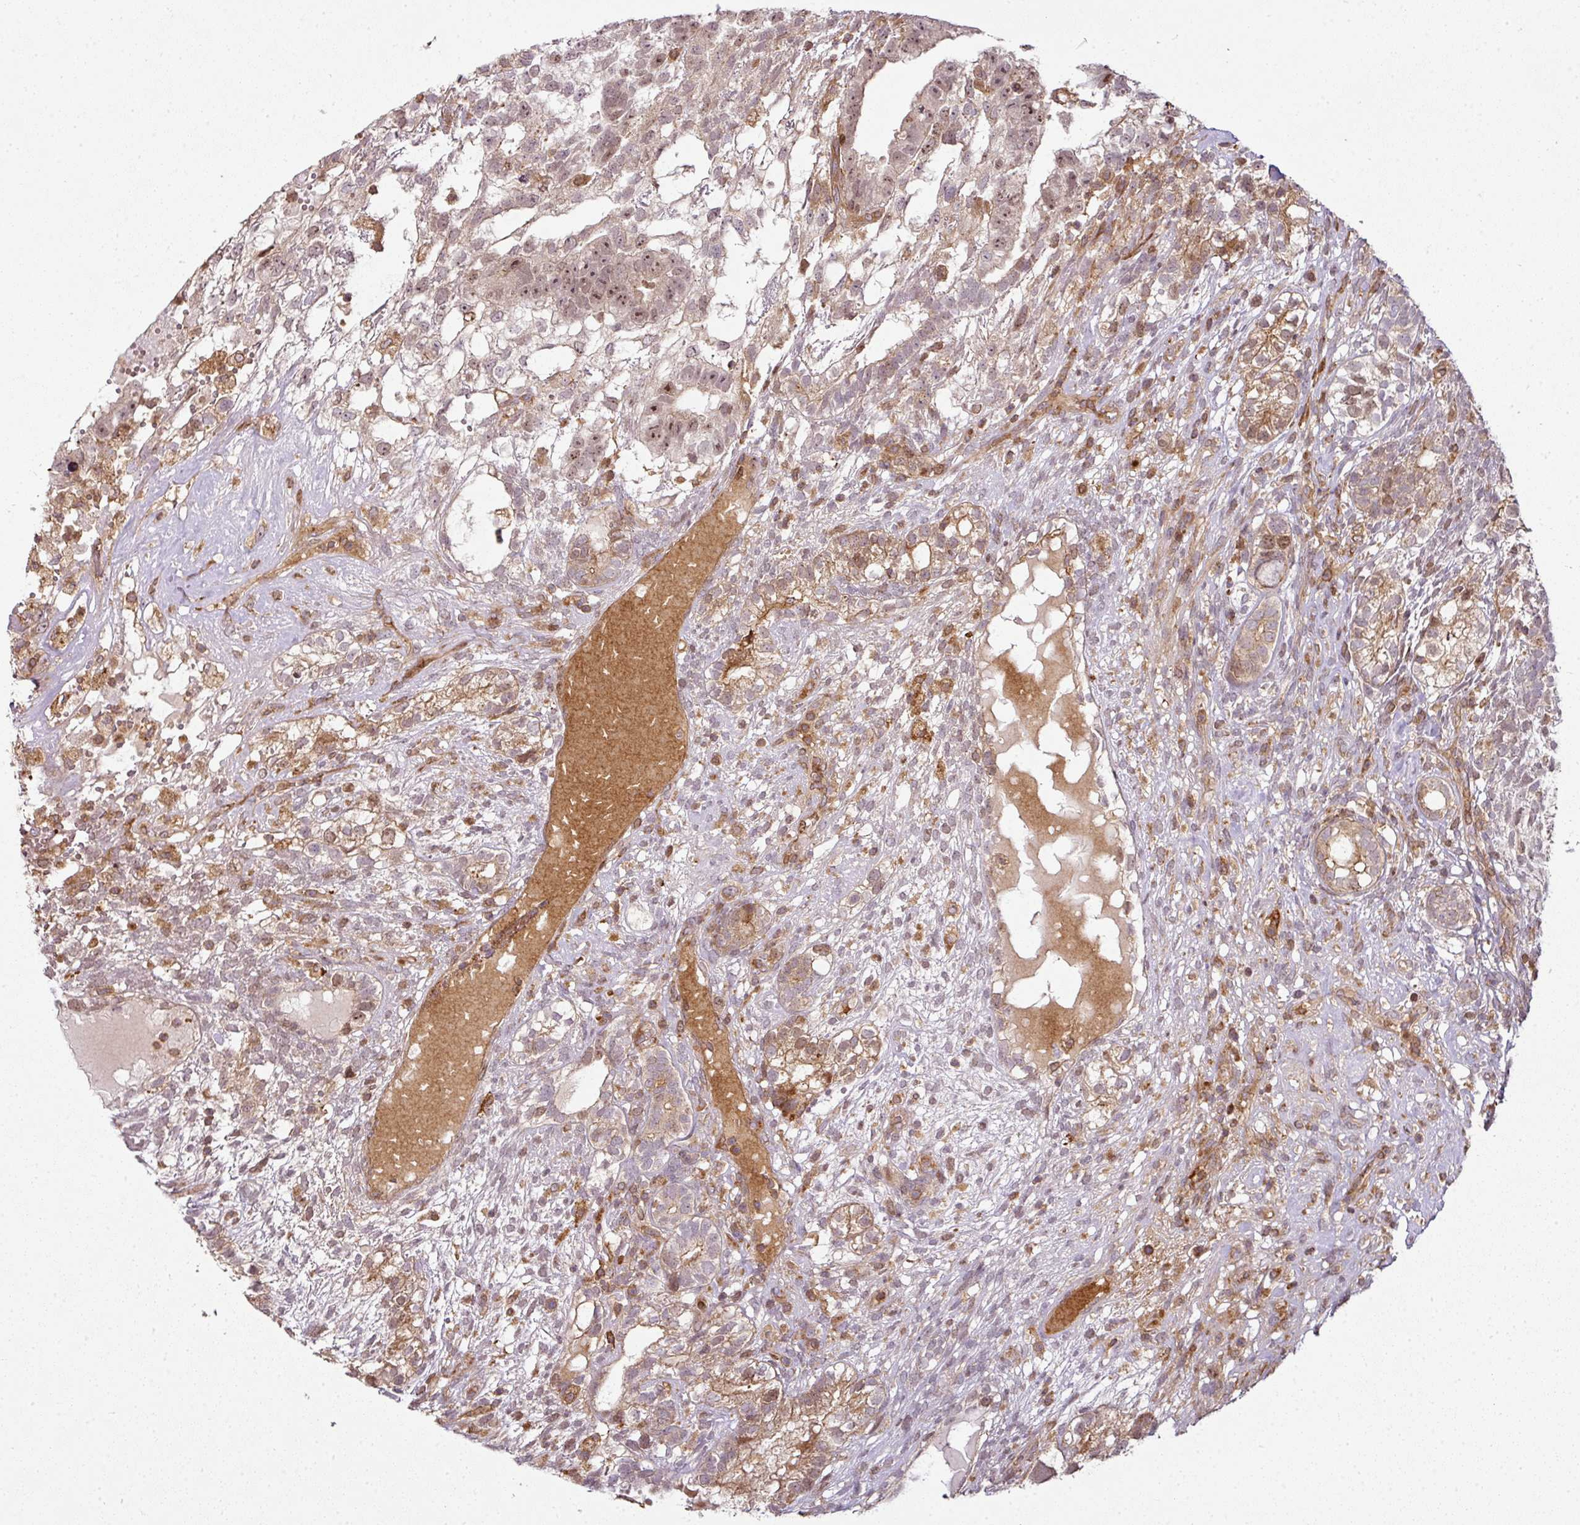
{"staining": {"intensity": "moderate", "quantity": "25%-75%", "location": "cytoplasmic/membranous,nuclear"}, "tissue": "testis cancer", "cell_type": "Tumor cells", "image_type": "cancer", "snomed": [{"axis": "morphology", "description": "Seminoma, NOS"}, {"axis": "morphology", "description": "Carcinoma, Embryonal, NOS"}, {"axis": "topography", "description": "Testis"}], "caption": "A photomicrograph of testis cancer (embryonal carcinoma) stained for a protein reveals moderate cytoplasmic/membranous and nuclear brown staining in tumor cells.", "gene": "ATAT1", "patient": {"sex": "male", "age": 41}}